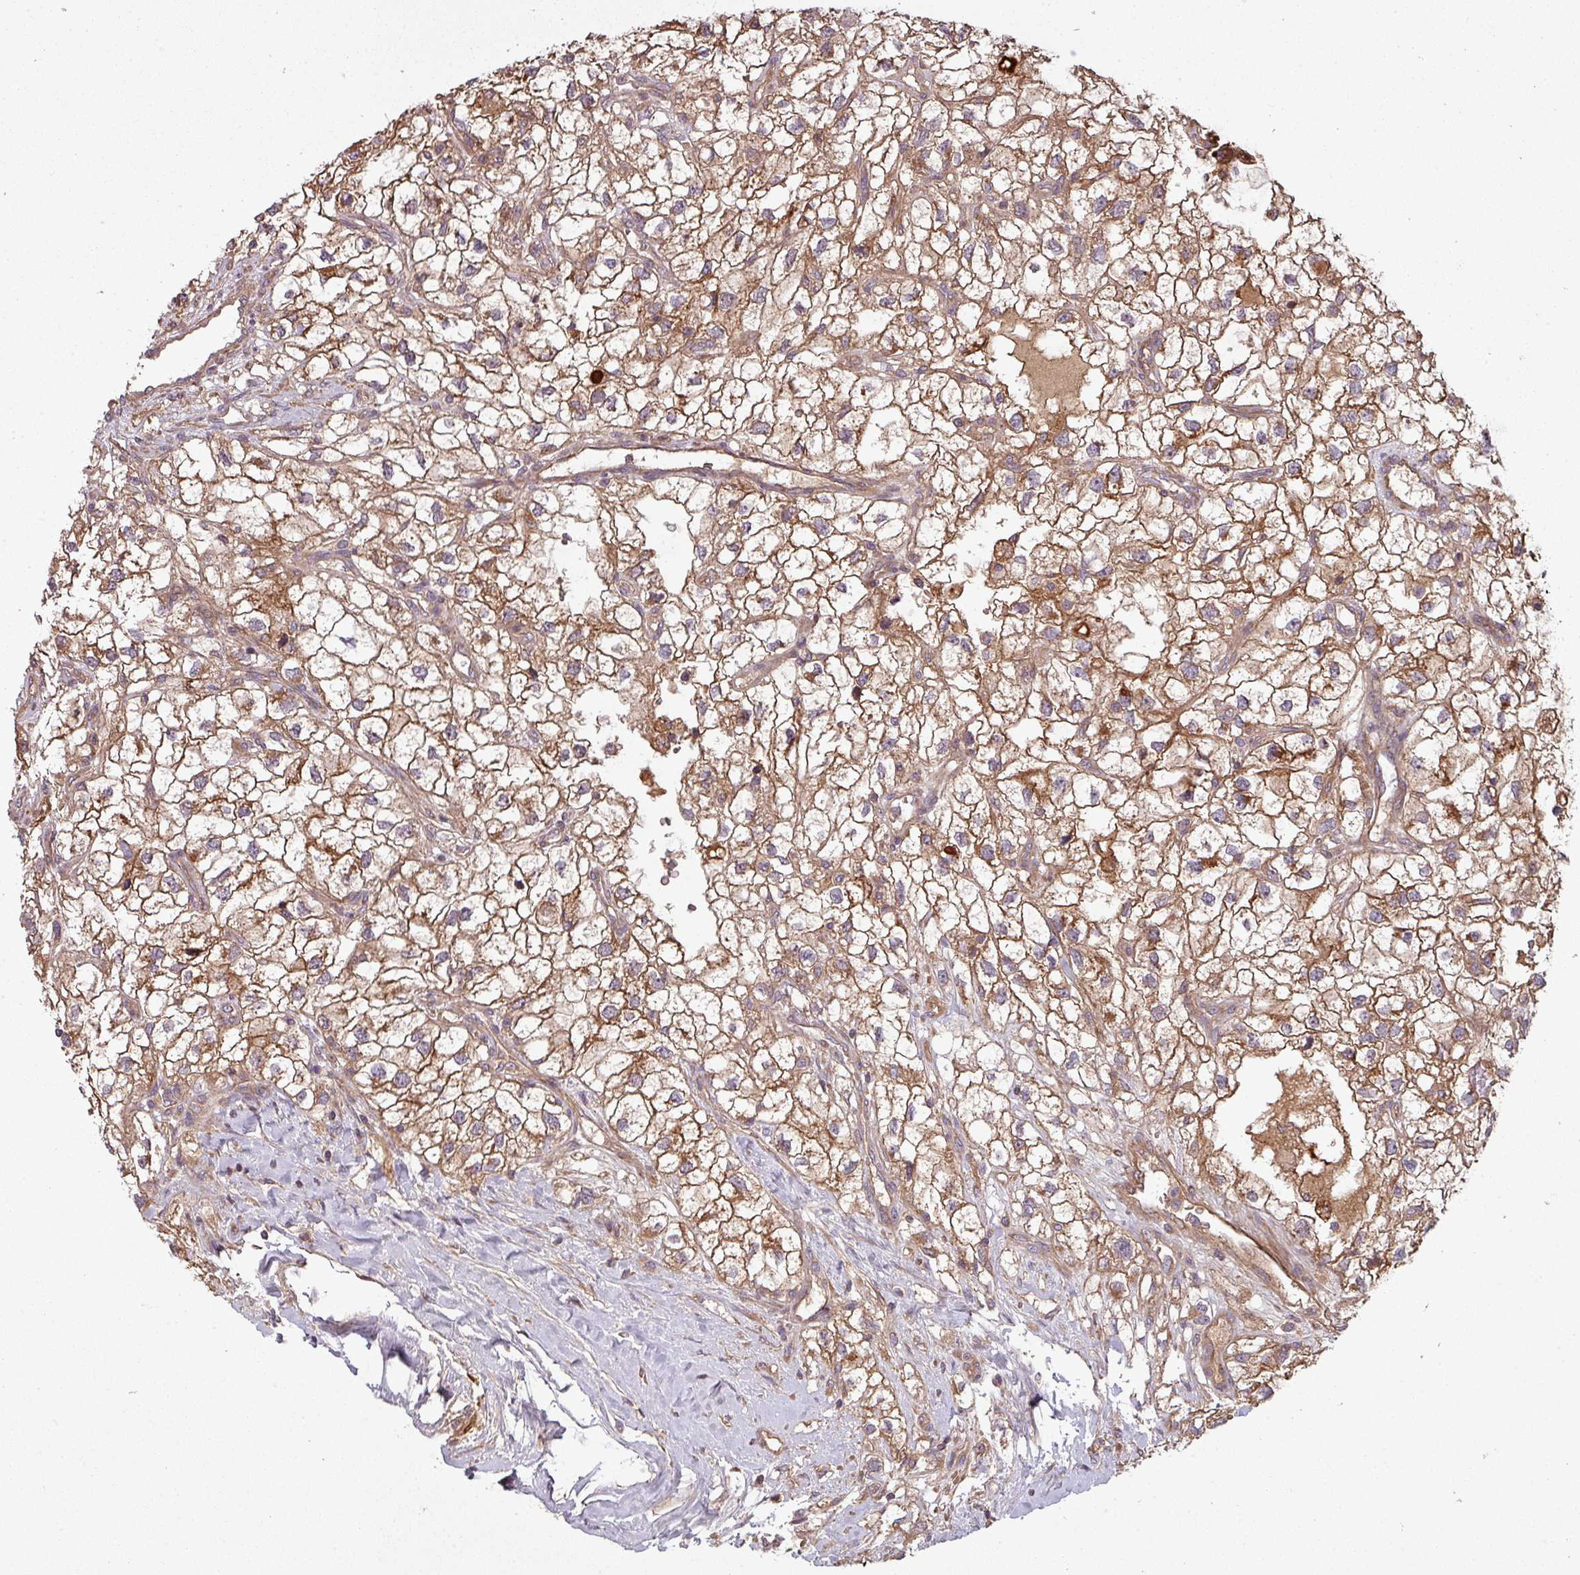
{"staining": {"intensity": "weak", "quantity": ">75%", "location": "cytoplasmic/membranous"}, "tissue": "renal cancer", "cell_type": "Tumor cells", "image_type": "cancer", "snomed": [{"axis": "morphology", "description": "Adenocarcinoma, NOS"}, {"axis": "topography", "description": "Kidney"}], "caption": "DAB (3,3'-diaminobenzidine) immunohistochemical staining of human renal cancer exhibits weak cytoplasmic/membranous protein expression in about >75% of tumor cells.", "gene": "SNRNP25", "patient": {"sex": "male", "age": 59}}